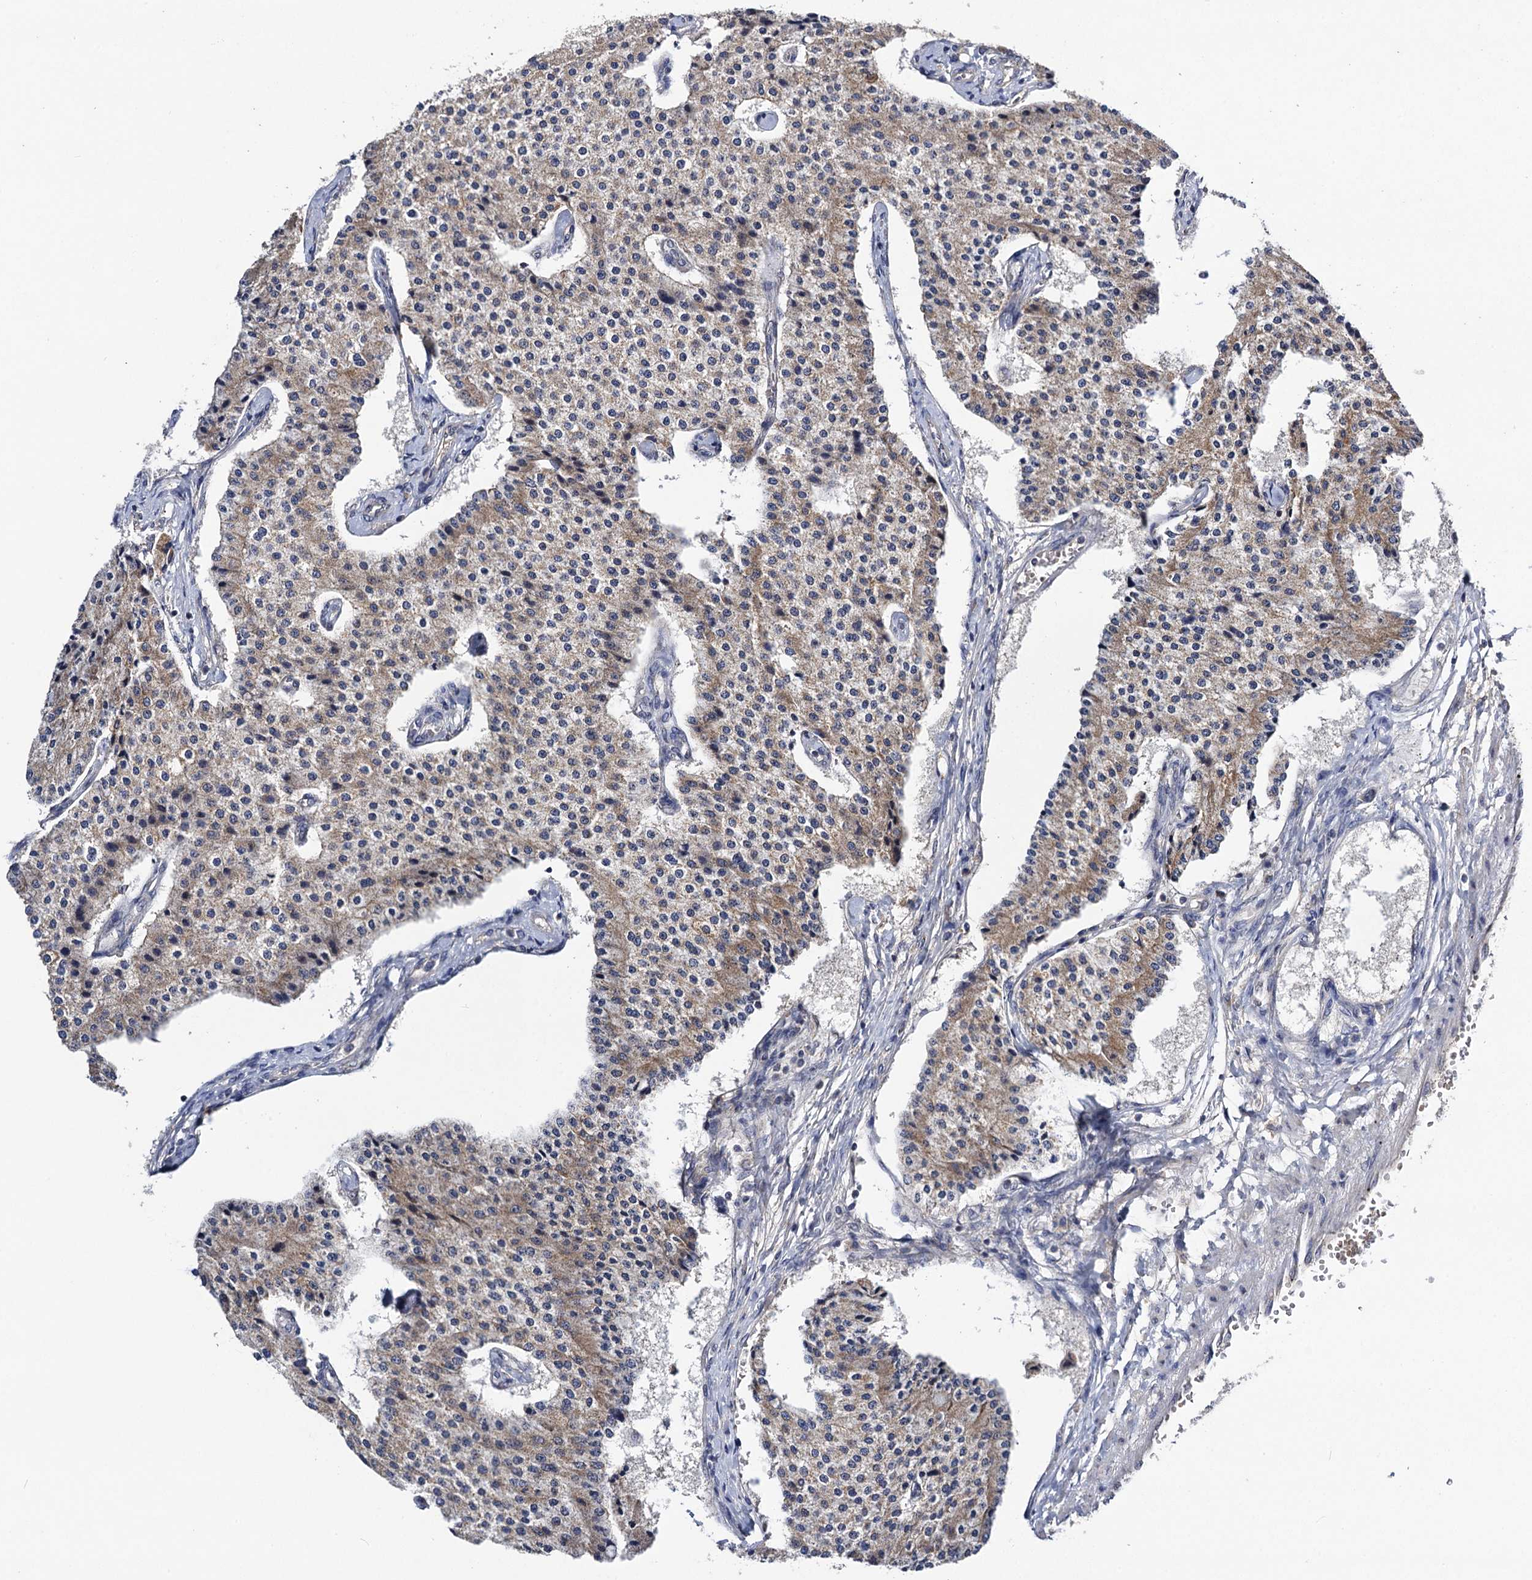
{"staining": {"intensity": "weak", "quantity": "25%-75%", "location": "cytoplasmic/membranous"}, "tissue": "carcinoid", "cell_type": "Tumor cells", "image_type": "cancer", "snomed": [{"axis": "morphology", "description": "Carcinoid, malignant, NOS"}, {"axis": "topography", "description": "Colon"}], "caption": "There is low levels of weak cytoplasmic/membranous staining in tumor cells of carcinoid, as demonstrated by immunohistochemical staining (brown color).", "gene": "VPS37D", "patient": {"sex": "female", "age": 52}}